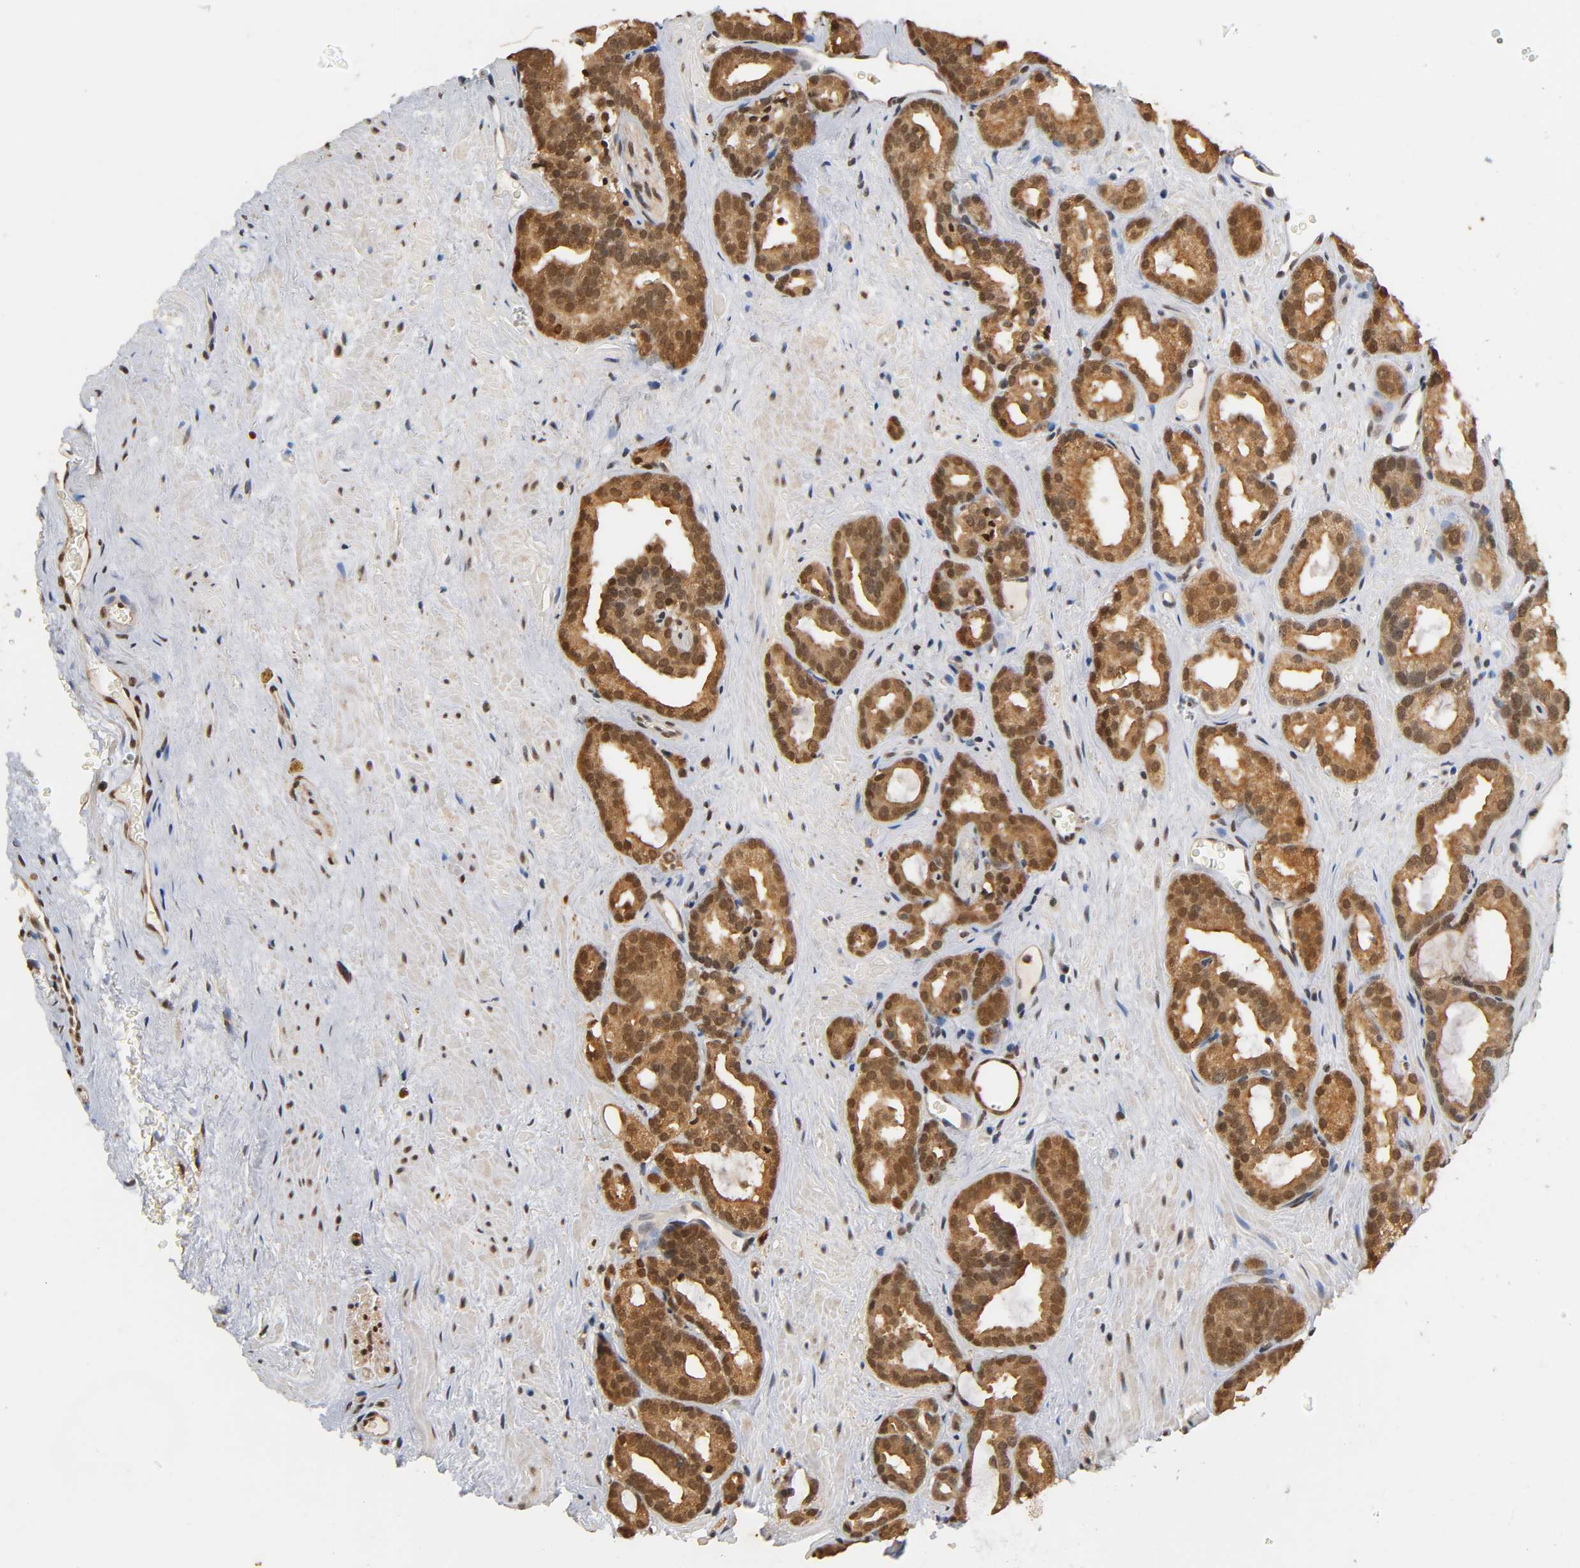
{"staining": {"intensity": "moderate", "quantity": ">75%", "location": "cytoplasmic/membranous,nuclear"}, "tissue": "prostate cancer", "cell_type": "Tumor cells", "image_type": "cancer", "snomed": [{"axis": "morphology", "description": "Adenocarcinoma, Low grade"}, {"axis": "topography", "description": "Prostate"}], "caption": "Protein staining shows moderate cytoplasmic/membranous and nuclear expression in approximately >75% of tumor cells in prostate cancer.", "gene": "UBC", "patient": {"sex": "male", "age": 63}}